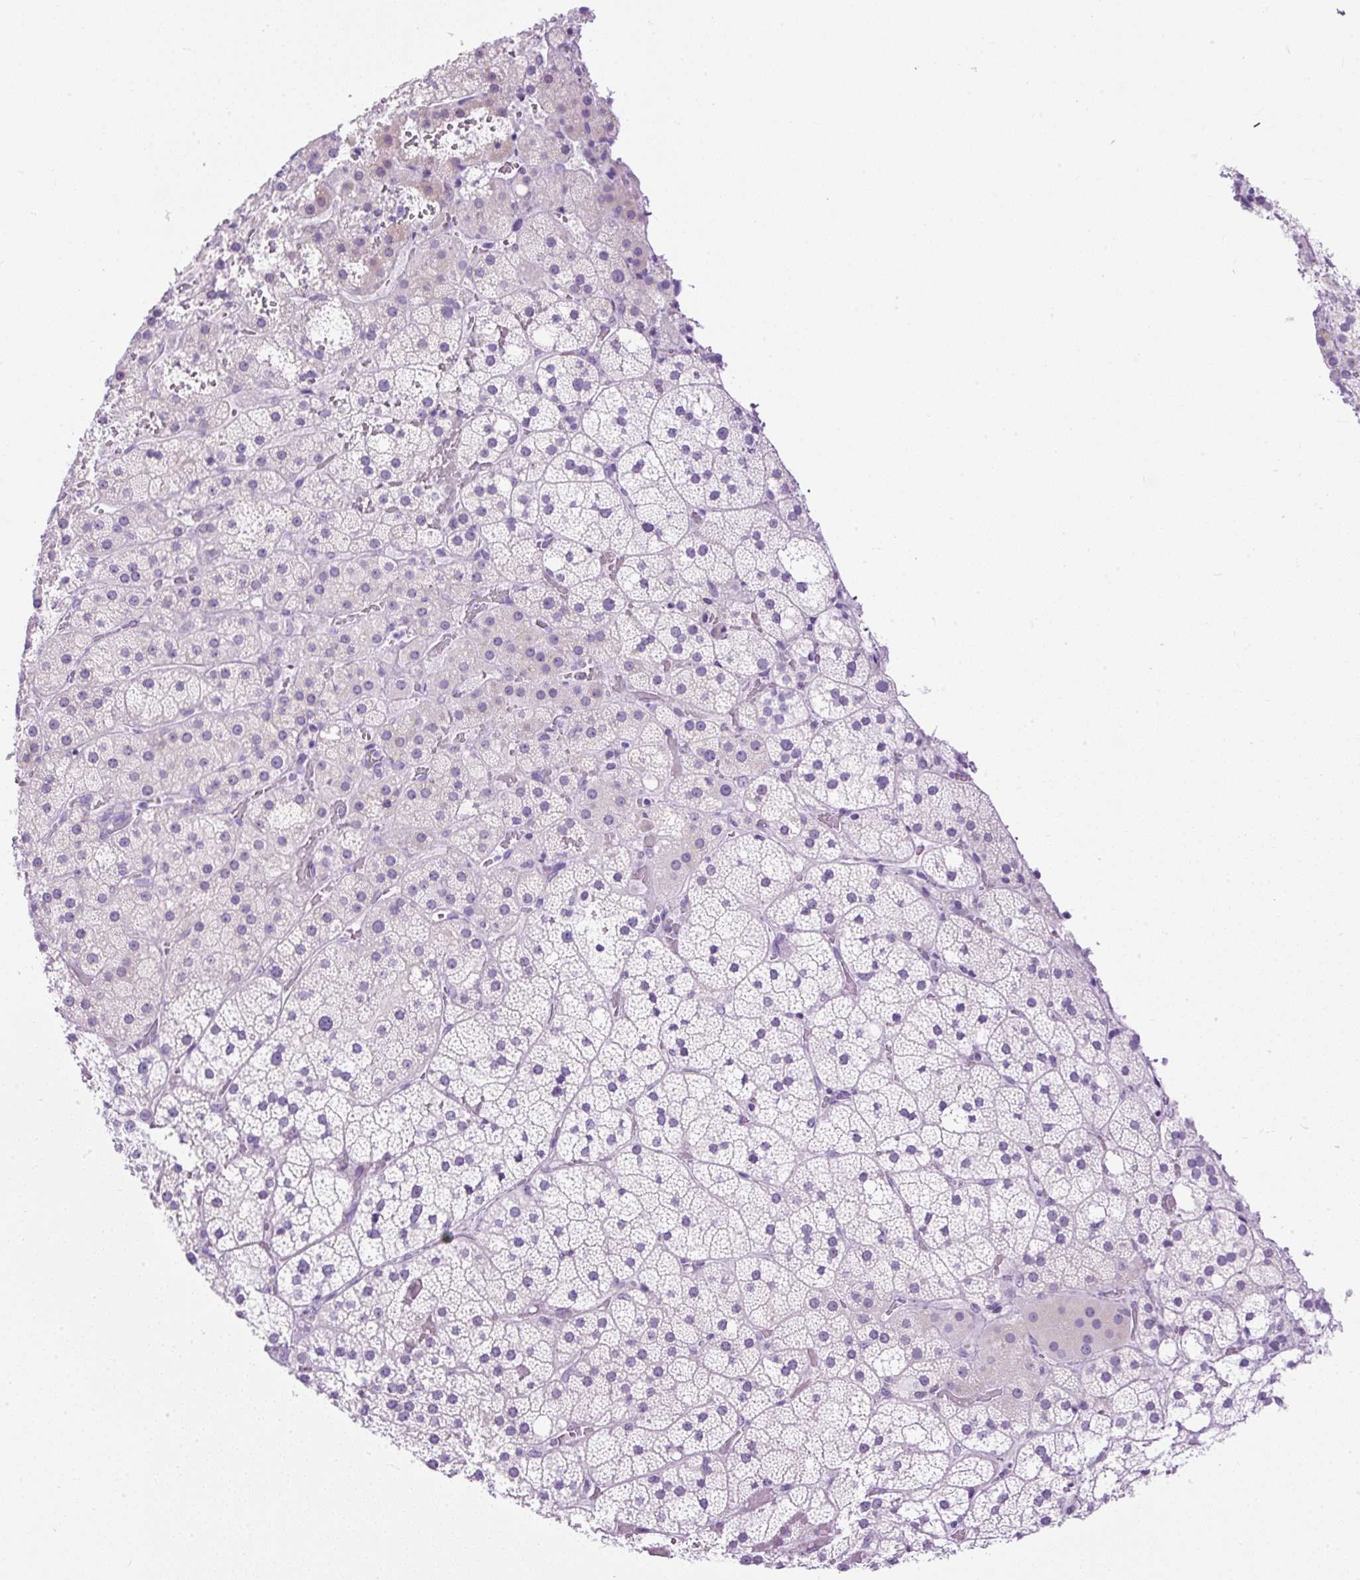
{"staining": {"intensity": "negative", "quantity": "none", "location": "none"}, "tissue": "adrenal gland", "cell_type": "Glandular cells", "image_type": "normal", "snomed": [{"axis": "morphology", "description": "Normal tissue, NOS"}, {"axis": "topography", "description": "Adrenal gland"}], "caption": "DAB (3,3'-diaminobenzidine) immunohistochemical staining of normal adrenal gland exhibits no significant staining in glandular cells.", "gene": "UPP1", "patient": {"sex": "male", "age": 53}}